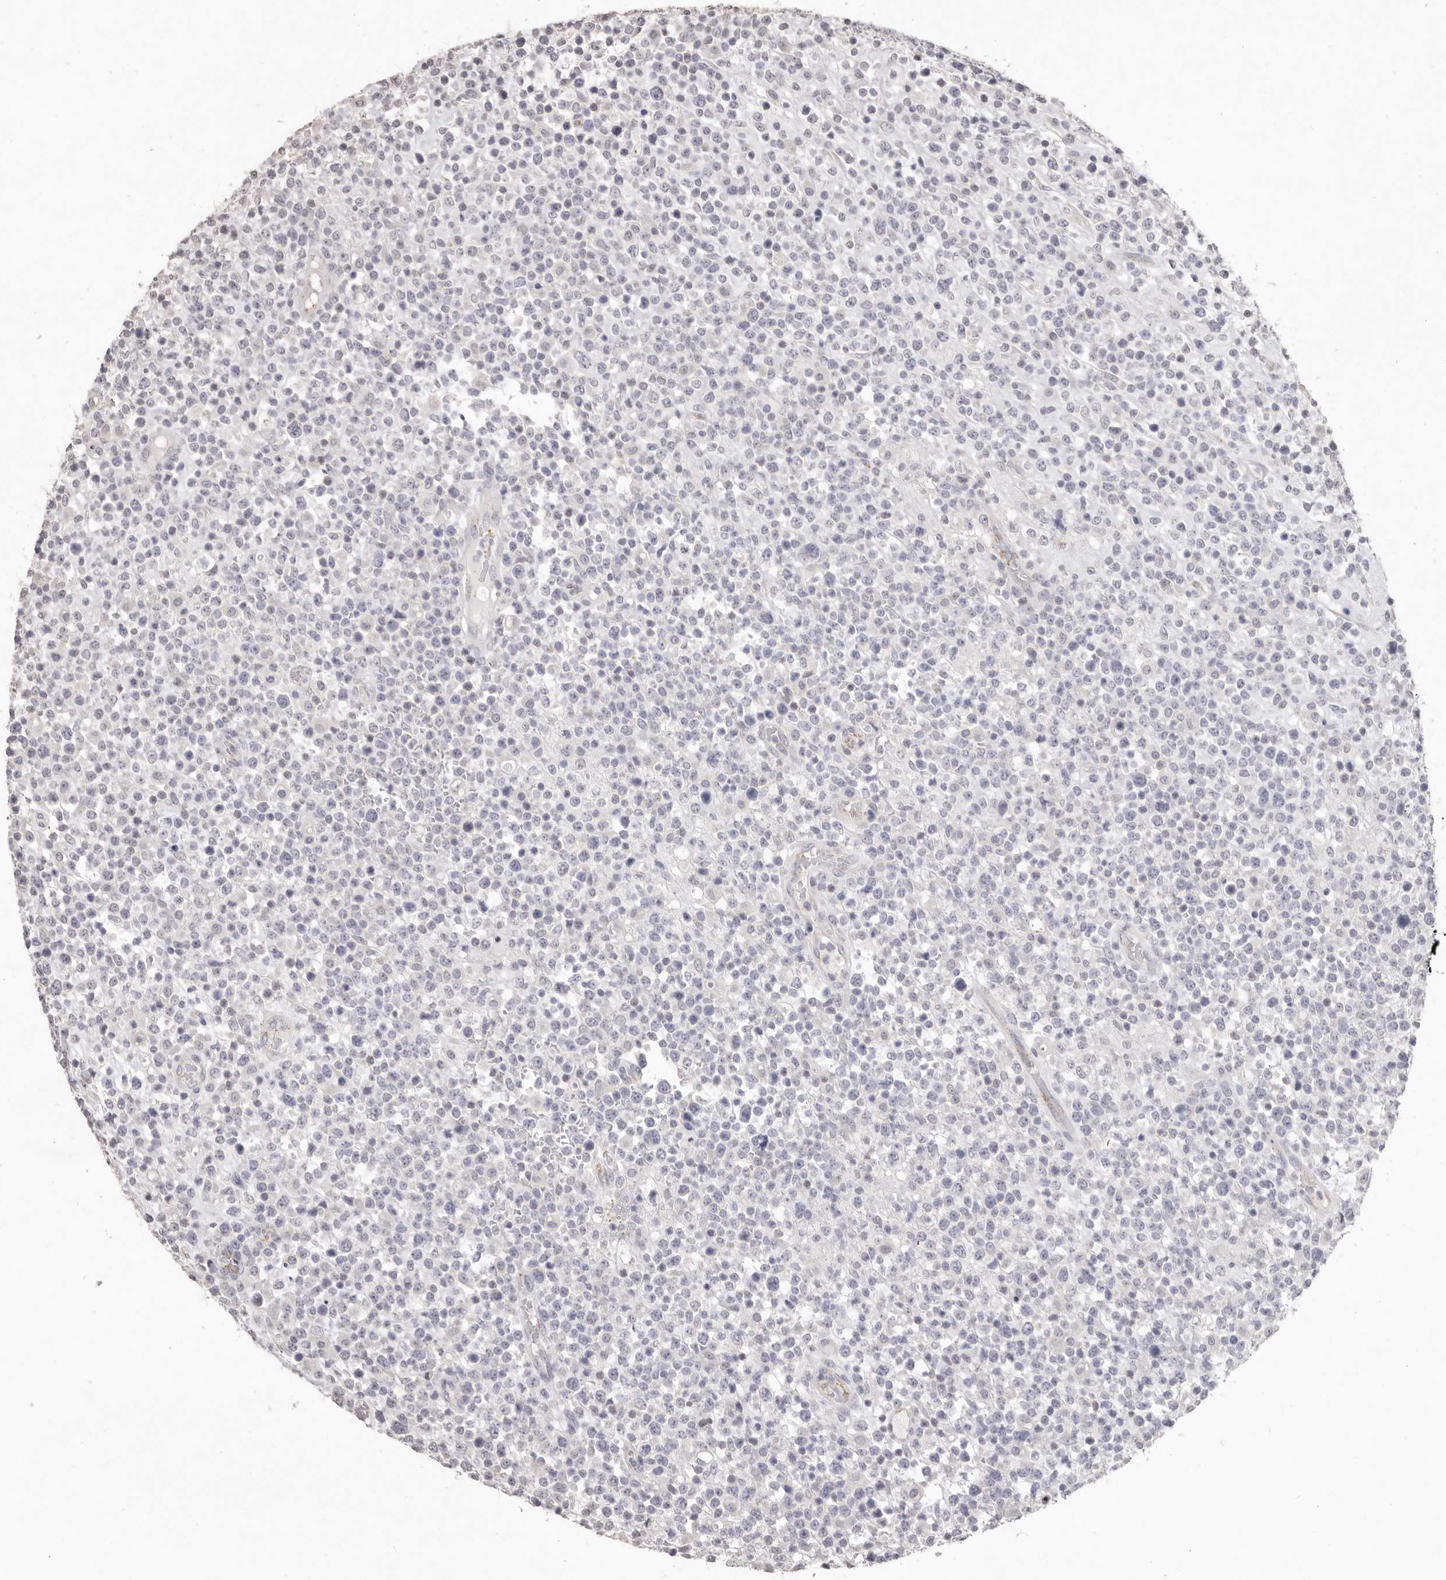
{"staining": {"intensity": "negative", "quantity": "none", "location": "none"}, "tissue": "lymphoma", "cell_type": "Tumor cells", "image_type": "cancer", "snomed": [{"axis": "morphology", "description": "Malignant lymphoma, non-Hodgkin's type, High grade"}, {"axis": "topography", "description": "Colon"}], "caption": "The photomicrograph demonstrates no staining of tumor cells in lymphoma.", "gene": "ZYG11B", "patient": {"sex": "female", "age": 53}}